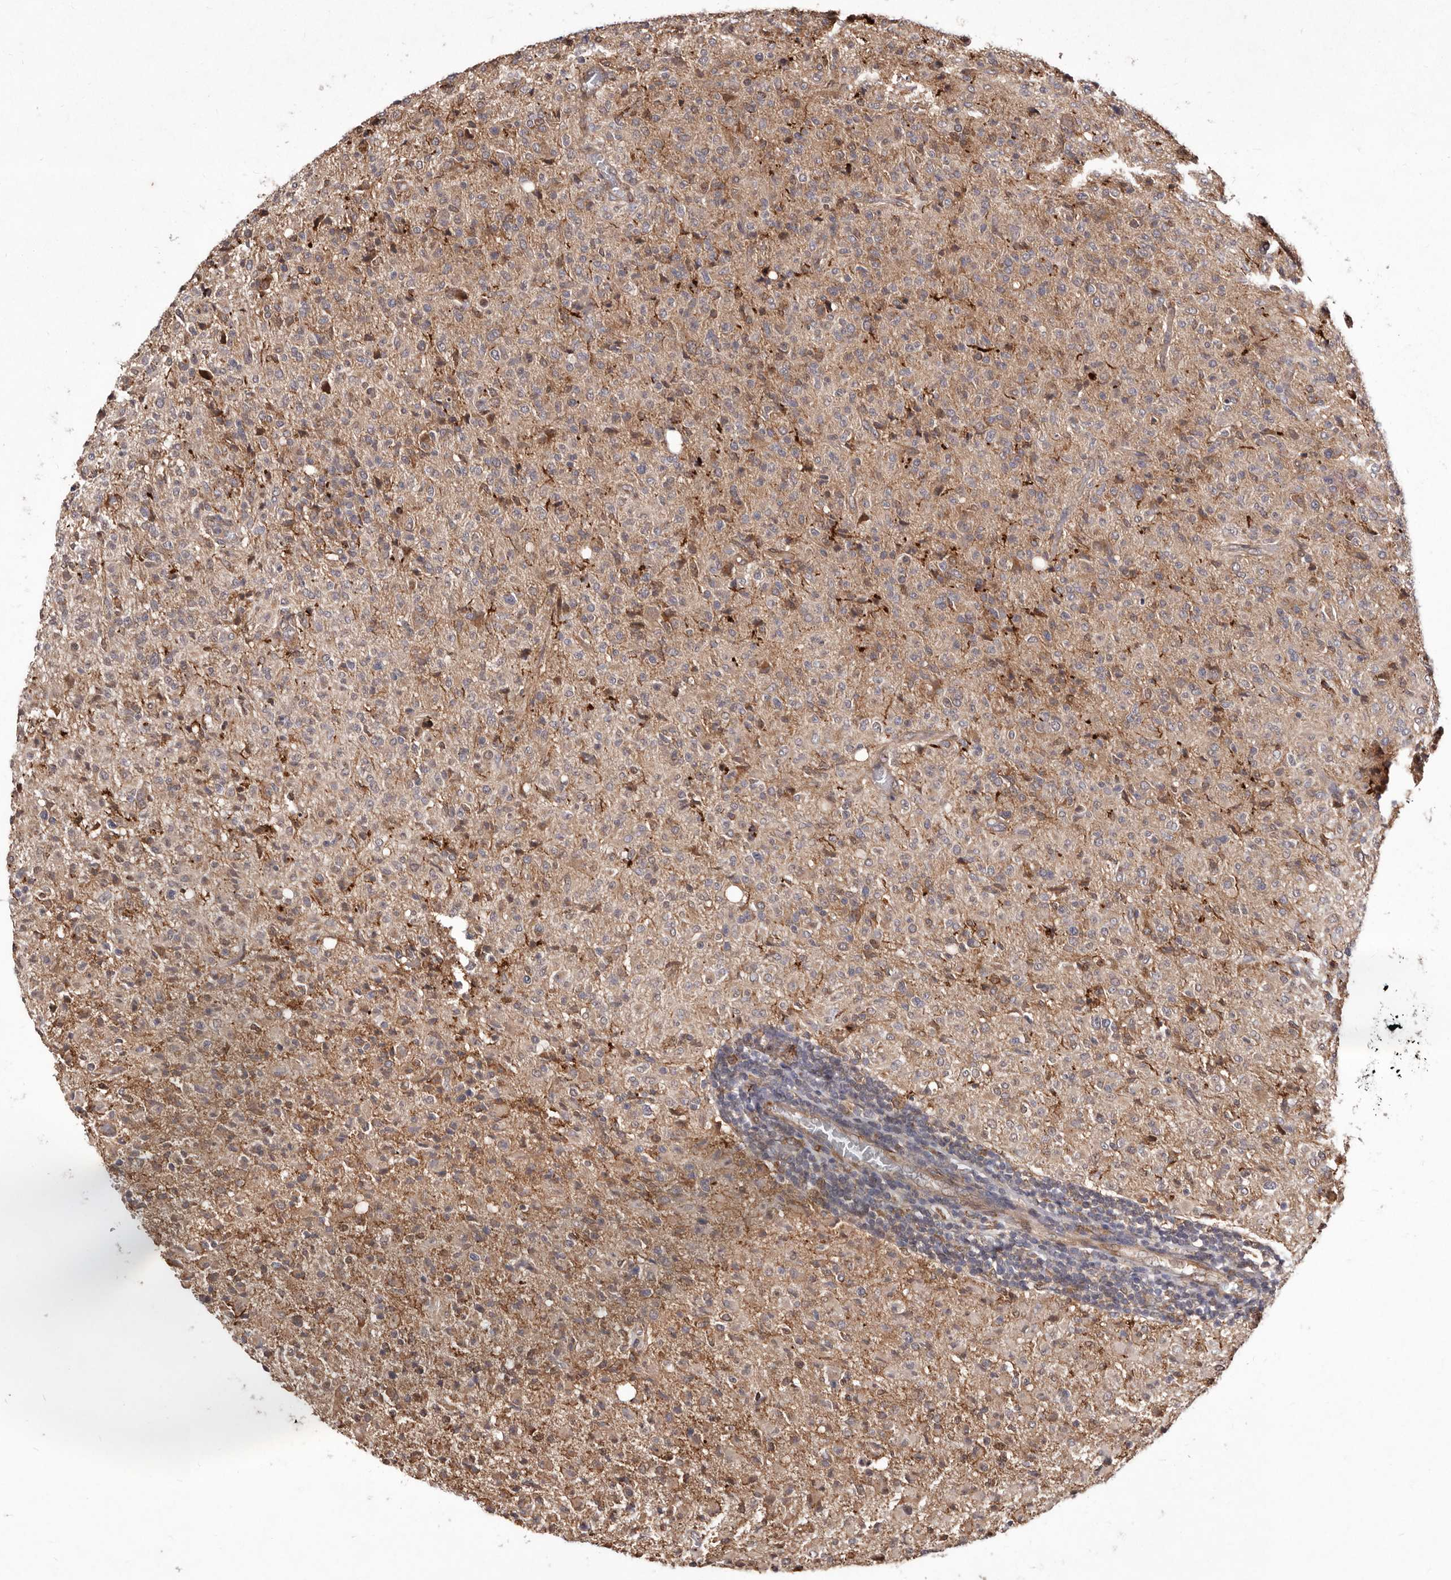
{"staining": {"intensity": "weak", "quantity": "<25%", "location": "cytoplasmic/membranous"}, "tissue": "glioma", "cell_type": "Tumor cells", "image_type": "cancer", "snomed": [{"axis": "morphology", "description": "Glioma, malignant, High grade"}, {"axis": "topography", "description": "Brain"}], "caption": "IHC of glioma reveals no expression in tumor cells. The staining was performed using DAB (3,3'-diaminobenzidine) to visualize the protein expression in brown, while the nuclei were stained in blue with hematoxylin (Magnification: 20x).", "gene": "RRM2B", "patient": {"sex": "female", "age": 57}}